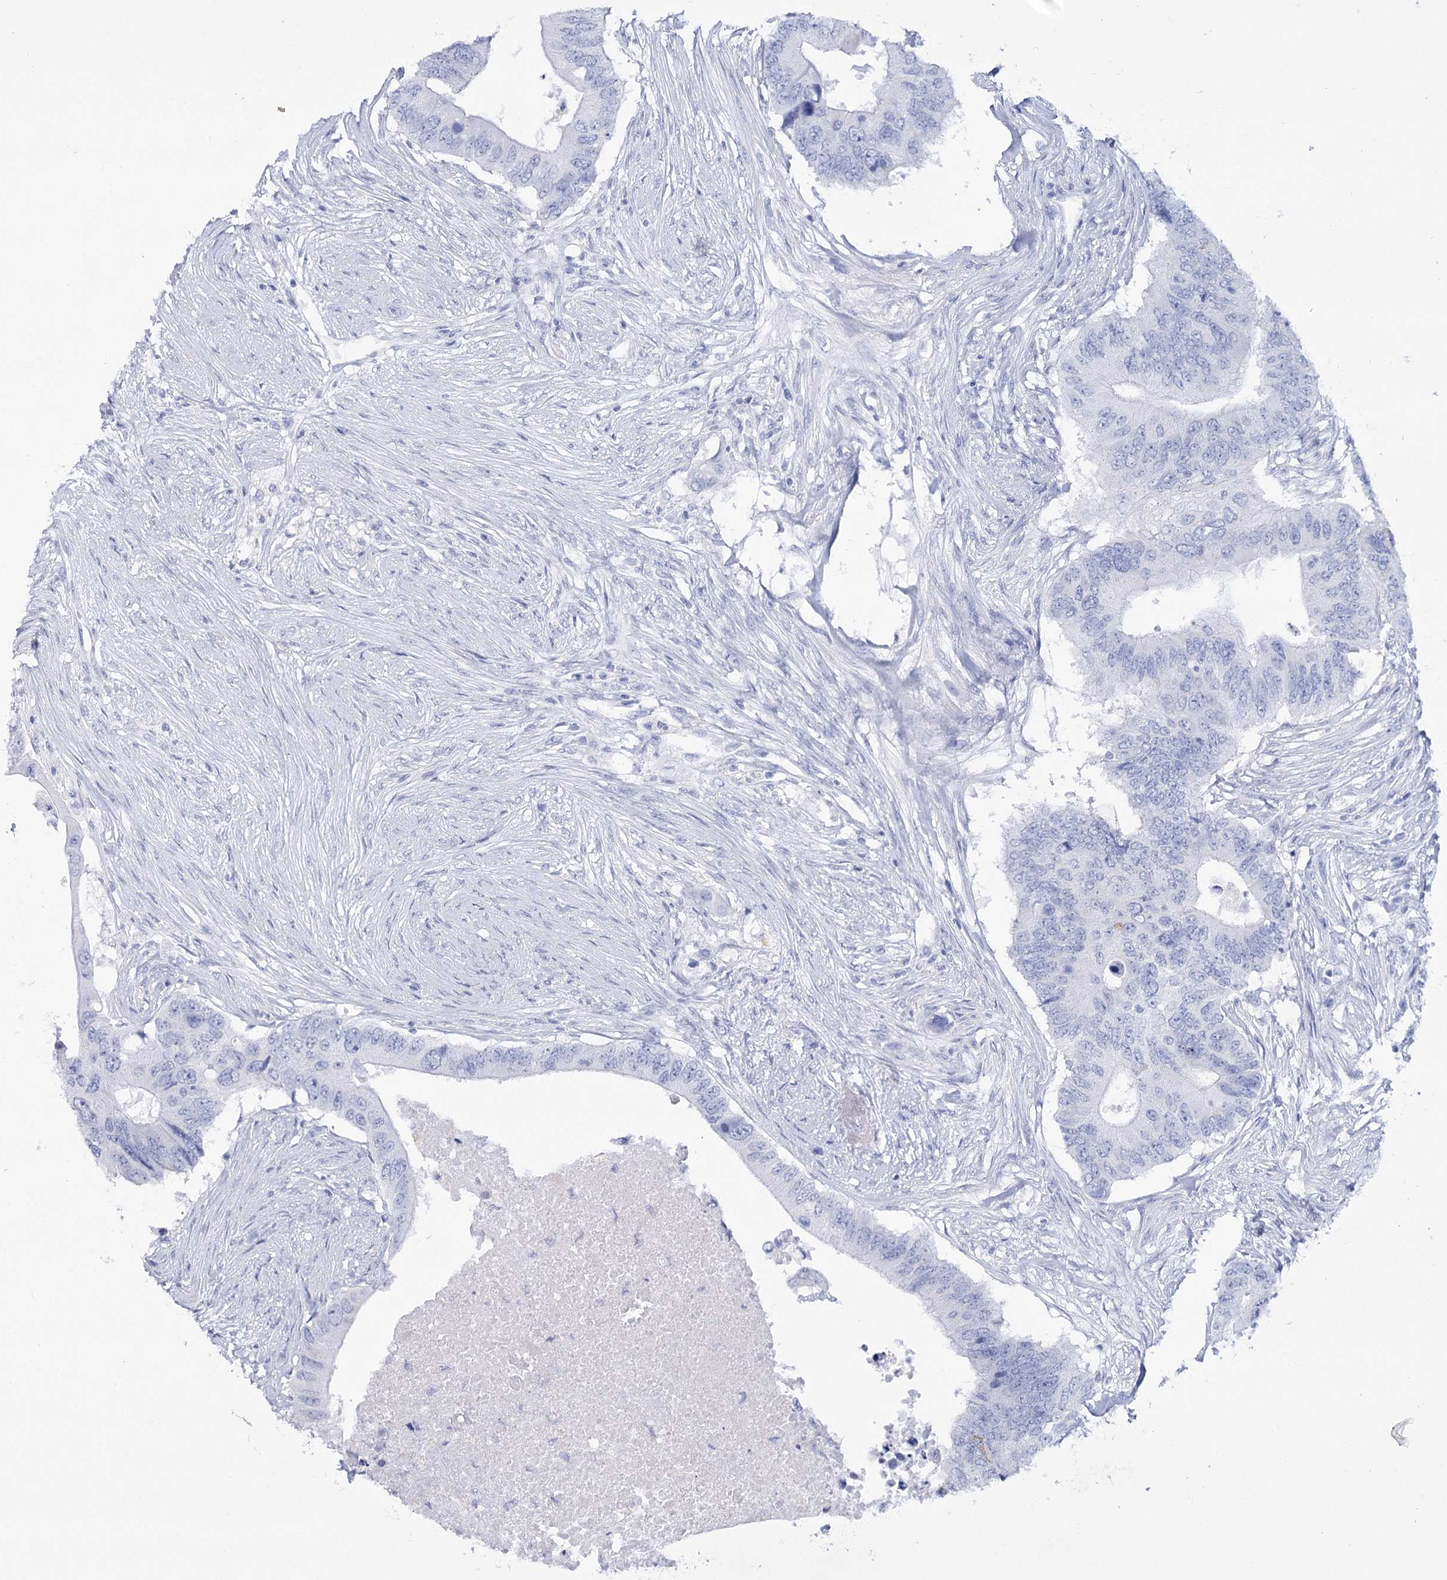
{"staining": {"intensity": "negative", "quantity": "none", "location": "none"}, "tissue": "colorectal cancer", "cell_type": "Tumor cells", "image_type": "cancer", "snomed": [{"axis": "morphology", "description": "Adenocarcinoma, NOS"}, {"axis": "topography", "description": "Colon"}], "caption": "This is an immunohistochemistry histopathology image of human colorectal cancer (adenocarcinoma). There is no expression in tumor cells.", "gene": "RNF186", "patient": {"sex": "male", "age": 71}}